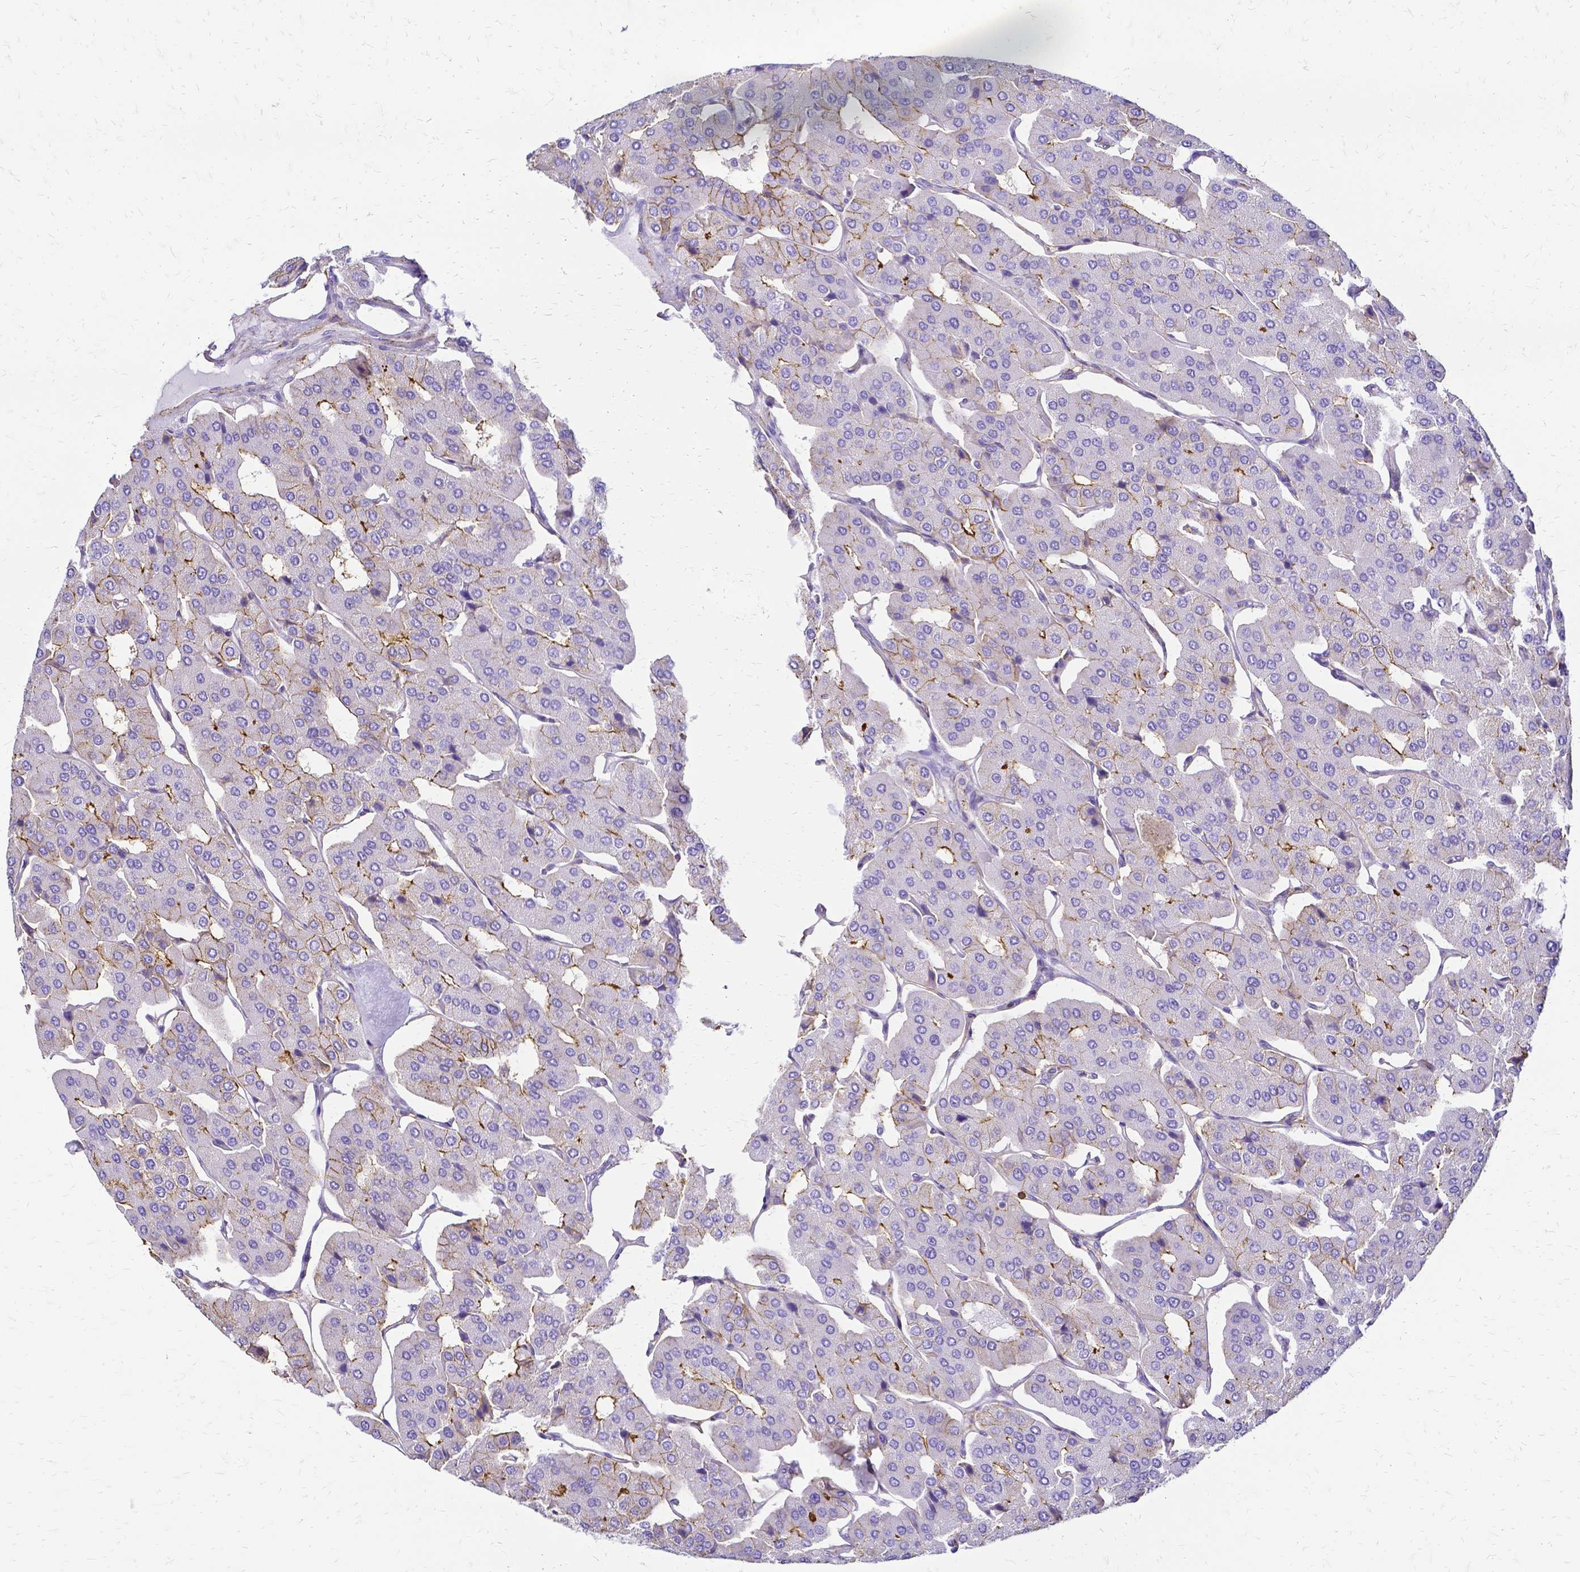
{"staining": {"intensity": "moderate", "quantity": "<25%", "location": "cytoplasmic/membranous"}, "tissue": "parathyroid gland", "cell_type": "Glandular cells", "image_type": "normal", "snomed": [{"axis": "morphology", "description": "Normal tissue, NOS"}, {"axis": "morphology", "description": "Adenoma, NOS"}, {"axis": "topography", "description": "Parathyroid gland"}], "caption": "The photomicrograph shows a brown stain indicating the presence of a protein in the cytoplasmic/membranous of glandular cells in parathyroid gland. (Stains: DAB in brown, nuclei in blue, Microscopy: brightfield microscopy at high magnification).", "gene": "HSPA12A", "patient": {"sex": "female", "age": 86}}